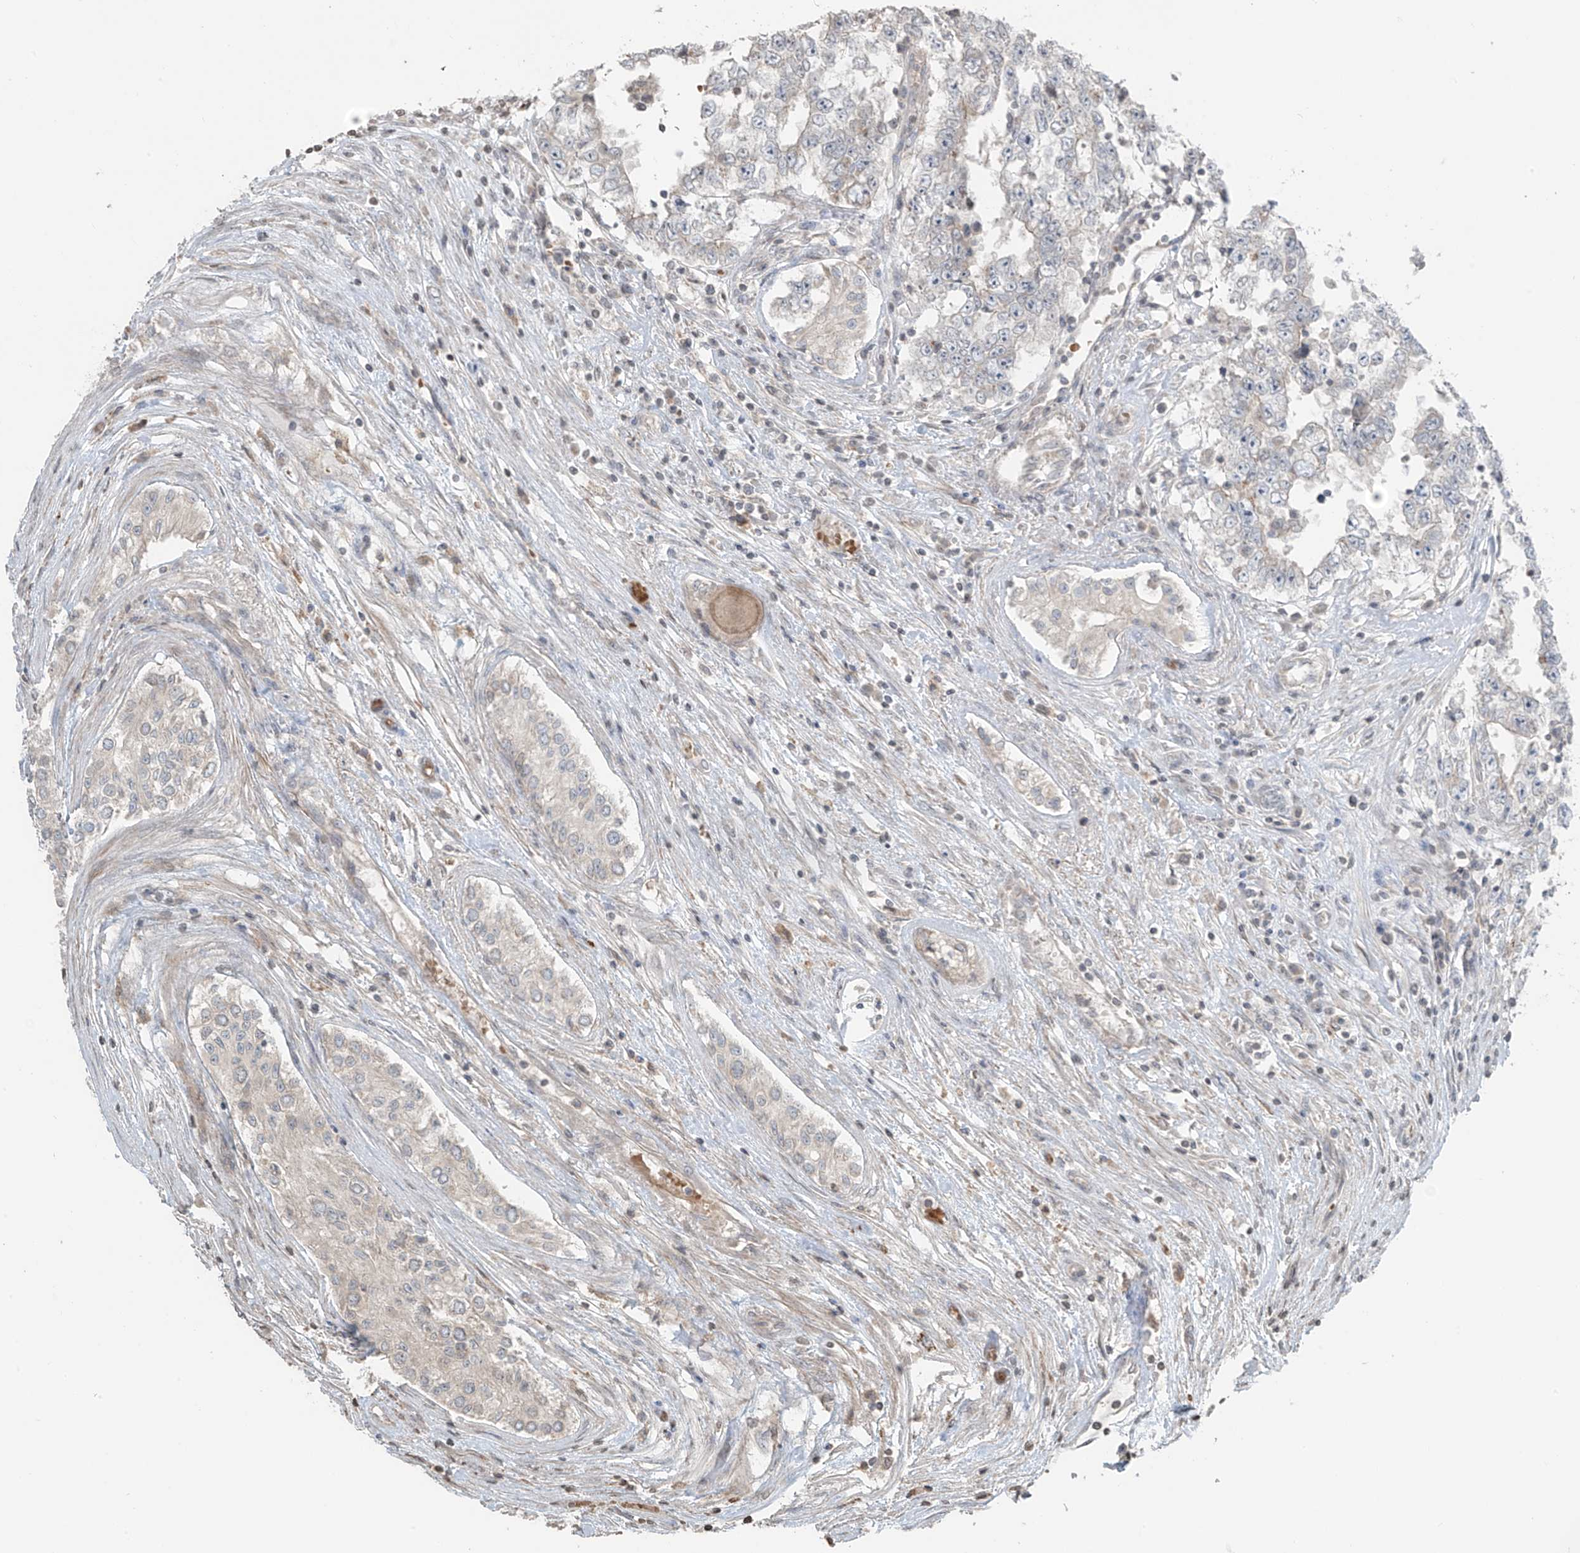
{"staining": {"intensity": "negative", "quantity": "none", "location": "none"}, "tissue": "testis cancer", "cell_type": "Tumor cells", "image_type": "cancer", "snomed": [{"axis": "morphology", "description": "Carcinoma, Embryonal, NOS"}, {"axis": "topography", "description": "Testis"}], "caption": "IHC micrograph of testis embryonal carcinoma stained for a protein (brown), which shows no staining in tumor cells. The staining was performed using DAB (3,3'-diaminobenzidine) to visualize the protein expression in brown, while the nuclei were stained in blue with hematoxylin (Magnification: 20x).", "gene": "HOXA11", "patient": {"sex": "male", "age": 25}}